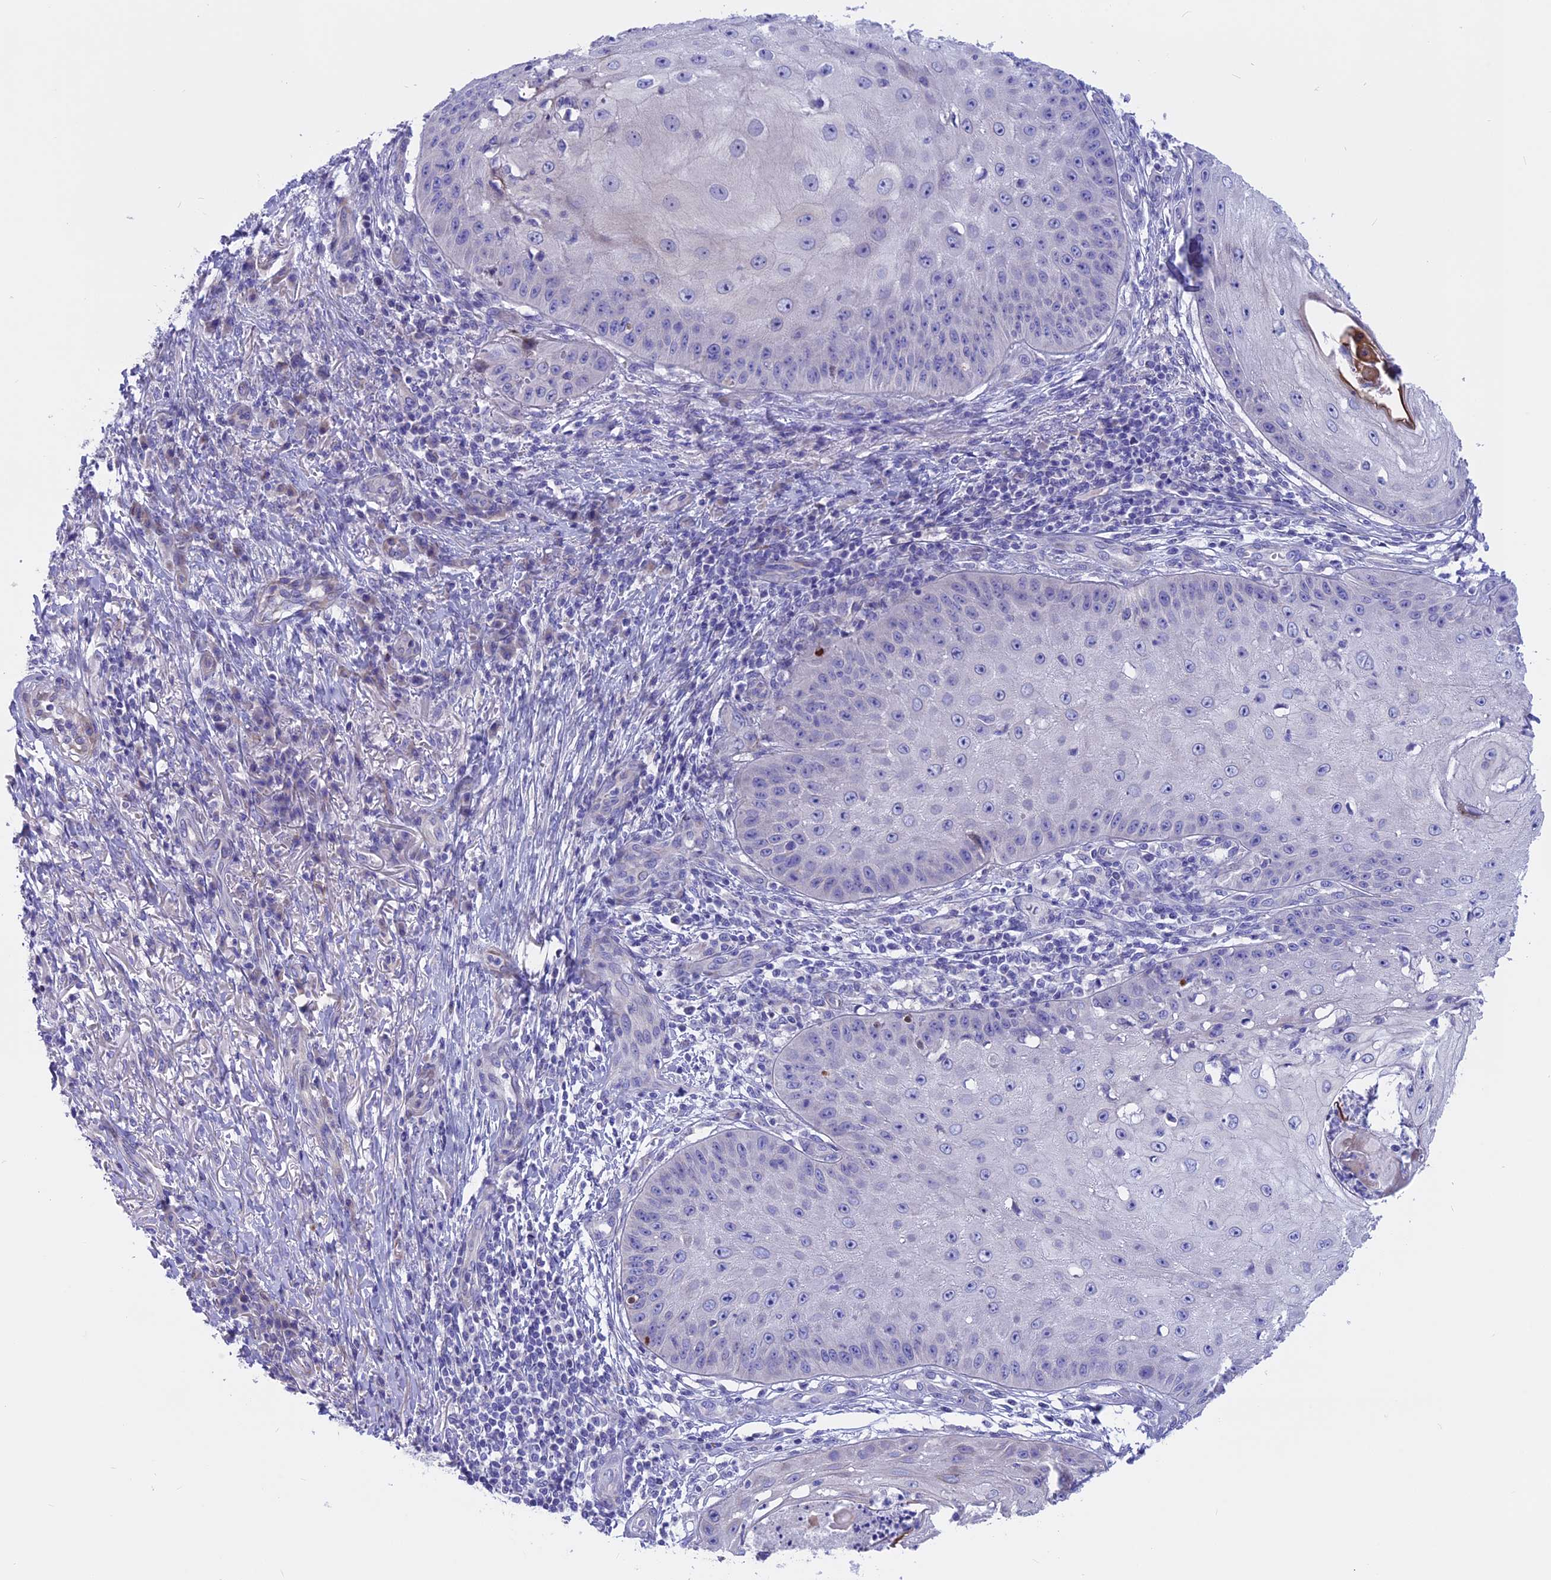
{"staining": {"intensity": "negative", "quantity": "none", "location": "none"}, "tissue": "skin cancer", "cell_type": "Tumor cells", "image_type": "cancer", "snomed": [{"axis": "morphology", "description": "Squamous cell carcinoma, NOS"}, {"axis": "topography", "description": "Skin"}], "caption": "This micrograph is of skin cancer stained with immunohistochemistry (IHC) to label a protein in brown with the nuclei are counter-stained blue. There is no staining in tumor cells.", "gene": "TMEM138", "patient": {"sex": "male", "age": 70}}